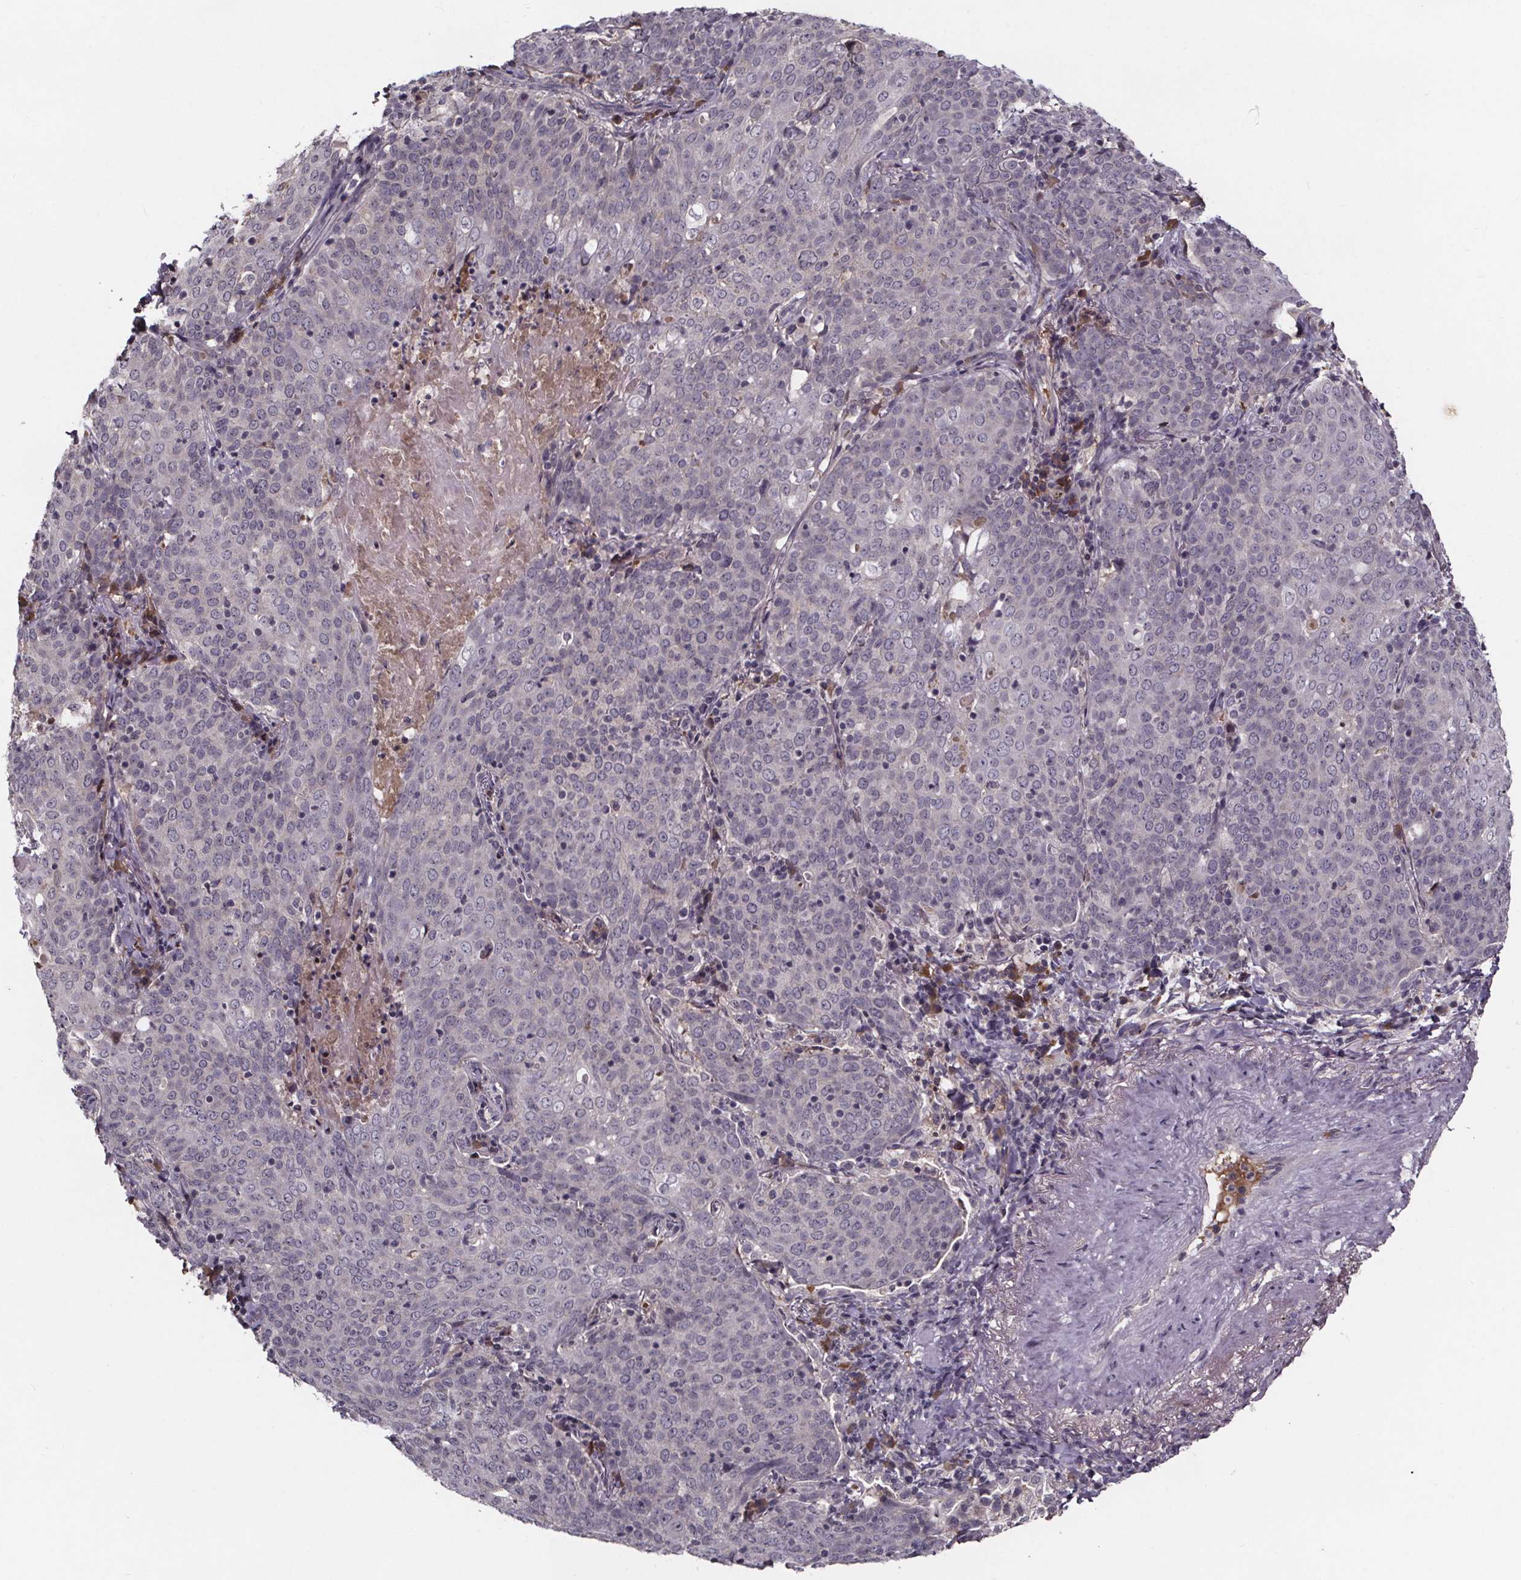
{"staining": {"intensity": "negative", "quantity": "none", "location": "none"}, "tissue": "lung cancer", "cell_type": "Tumor cells", "image_type": "cancer", "snomed": [{"axis": "morphology", "description": "Squamous cell carcinoma, NOS"}, {"axis": "topography", "description": "Lung"}], "caption": "Tumor cells are negative for protein expression in human lung squamous cell carcinoma. Nuclei are stained in blue.", "gene": "NPHP4", "patient": {"sex": "male", "age": 82}}